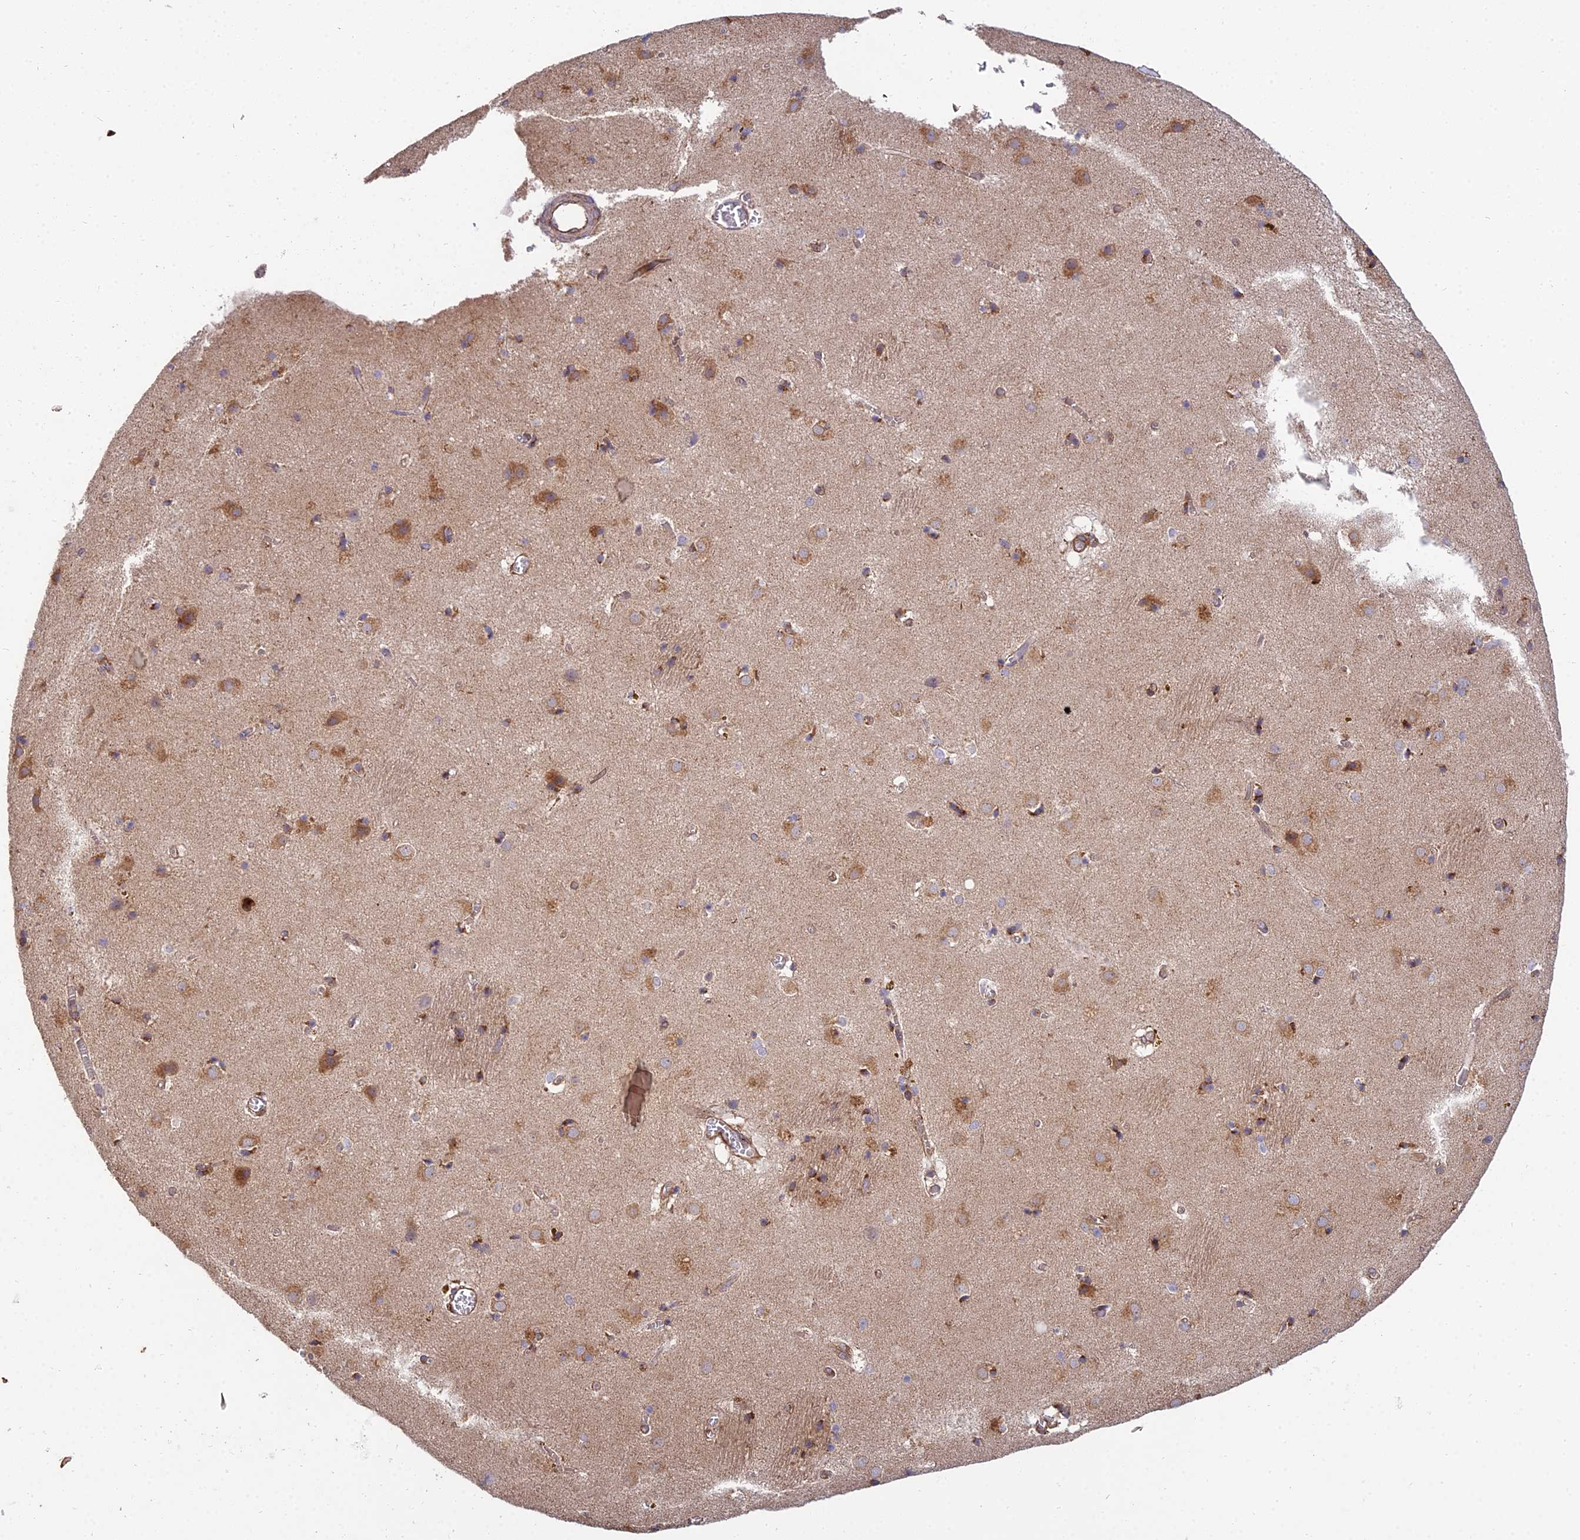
{"staining": {"intensity": "moderate", "quantity": "<25%", "location": "cytoplasmic/membranous"}, "tissue": "caudate", "cell_type": "Glial cells", "image_type": "normal", "snomed": [{"axis": "morphology", "description": "Normal tissue, NOS"}, {"axis": "topography", "description": "Lateral ventricle wall"}], "caption": "Immunohistochemistry image of unremarkable caudate: caudate stained using IHC reveals low levels of moderate protein expression localized specifically in the cytoplasmic/membranous of glial cells, appearing as a cytoplasmic/membranous brown color.", "gene": "NDUFAF7", "patient": {"sex": "male", "age": 70}}